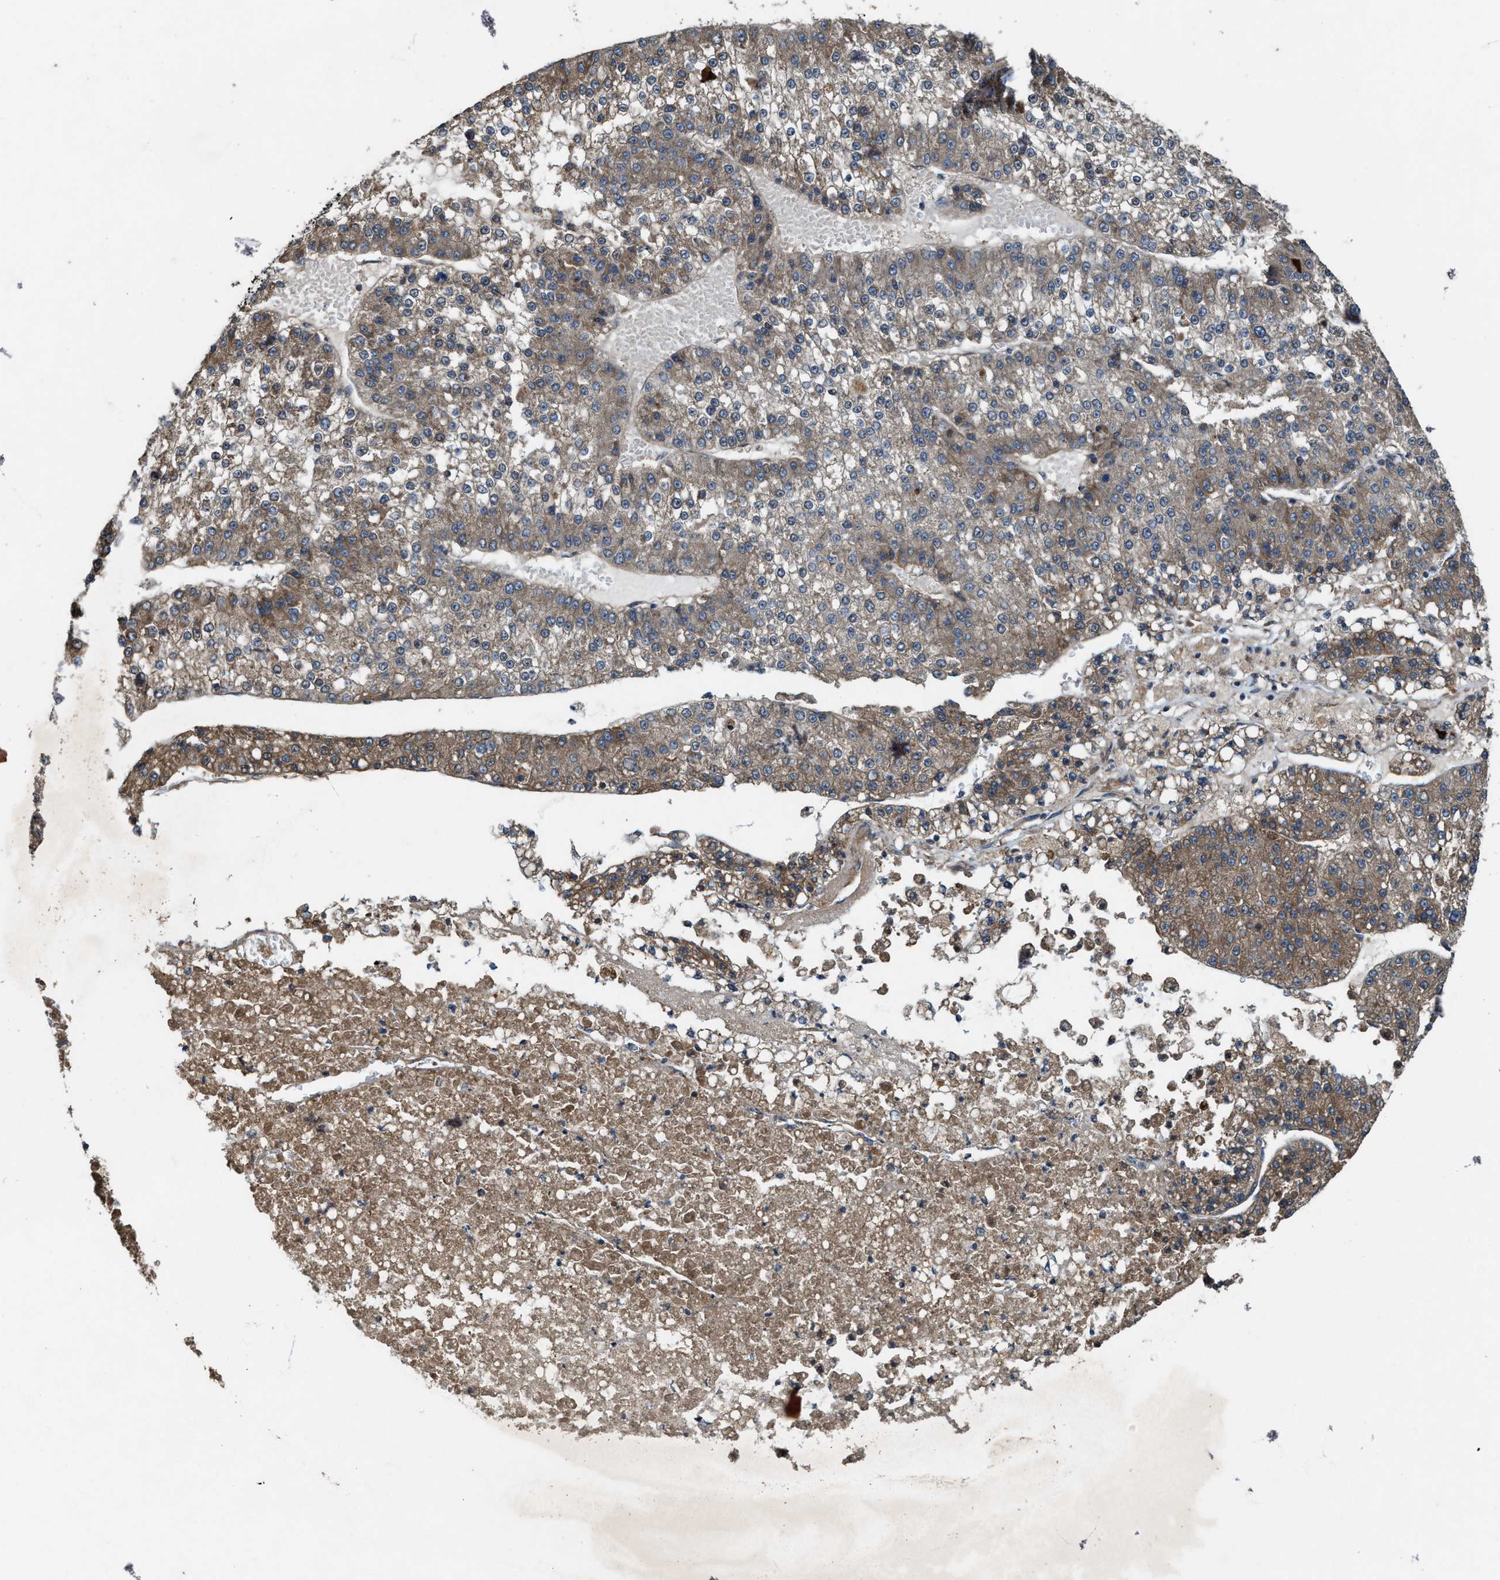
{"staining": {"intensity": "moderate", "quantity": ">75%", "location": "cytoplasmic/membranous"}, "tissue": "liver cancer", "cell_type": "Tumor cells", "image_type": "cancer", "snomed": [{"axis": "morphology", "description": "Carcinoma, Hepatocellular, NOS"}, {"axis": "topography", "description": "Liver"}], "caption": "The immunohistochemical stain highlights moderate cytoplasmic/membranous staining in tumor cells of liver cancer tissue.", "gene": "PDP2", "patient": {"sex": "female", "age": 73}}